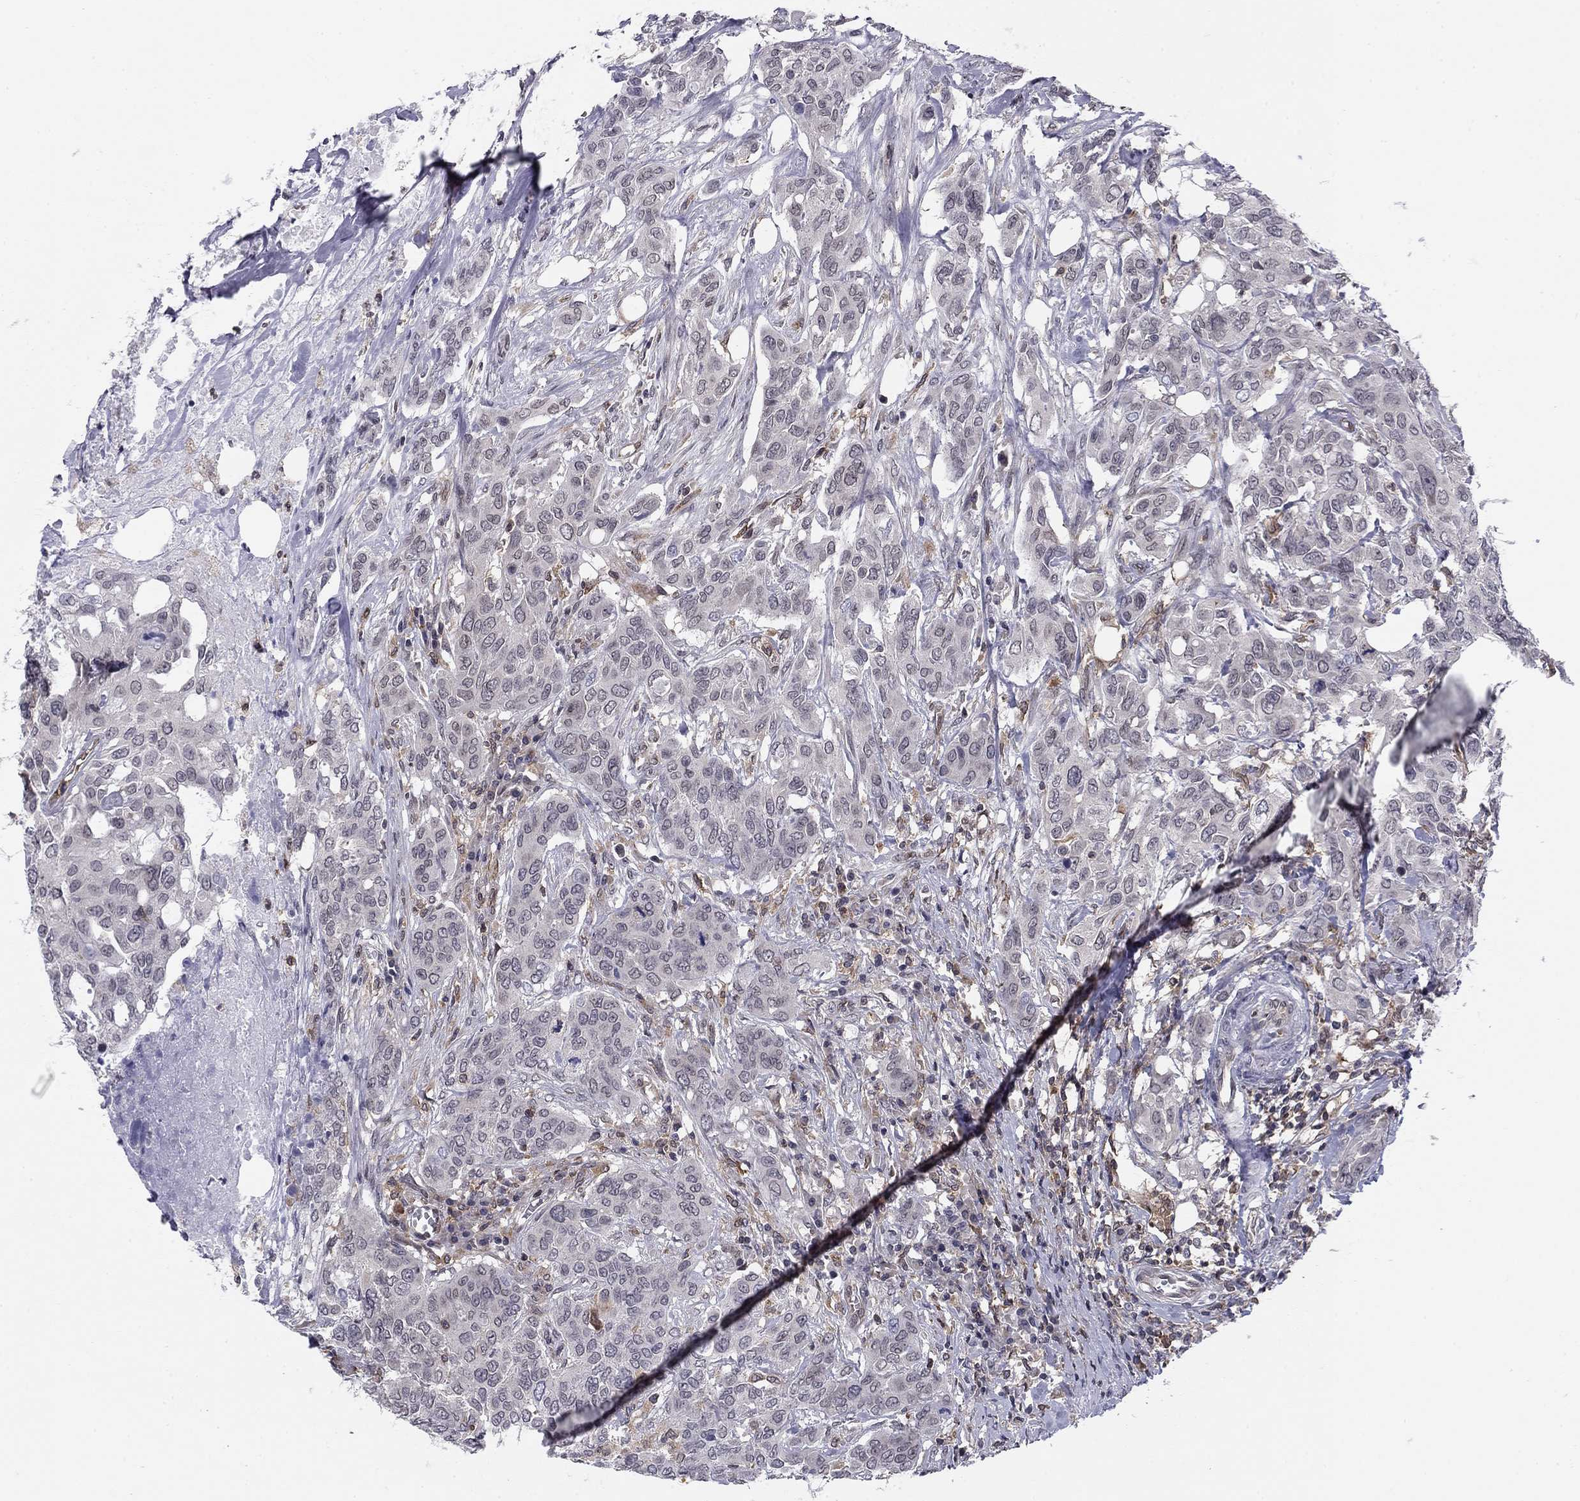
{"staining": {"intensity": "negative", "quantity": "none", "location": "none"}, "tissue": "urothelial cancer", "cell_type": "Tumor cells", "image_type": "cancer", "snomed": [{"axis": "morphology", "description": "Urothelial carcinoma, NOS"}, {"axis": "morphology", "description": "Urothelial carcinoma, High grade"}, {"axis": "topography", "description": "Urinary bladder"}], "caption": "This is a photomicrograph of immunohistochemistry staining of urothelial cancer, which shows no staining in tumor cells. The staining is performed using DAB (3,3'-diaminobenzidine) brown chromogen with nuclei counter-stained in using hematoxylin.", "gene": "PLCB2", "patient": {"sex": "male", "age": 63}}